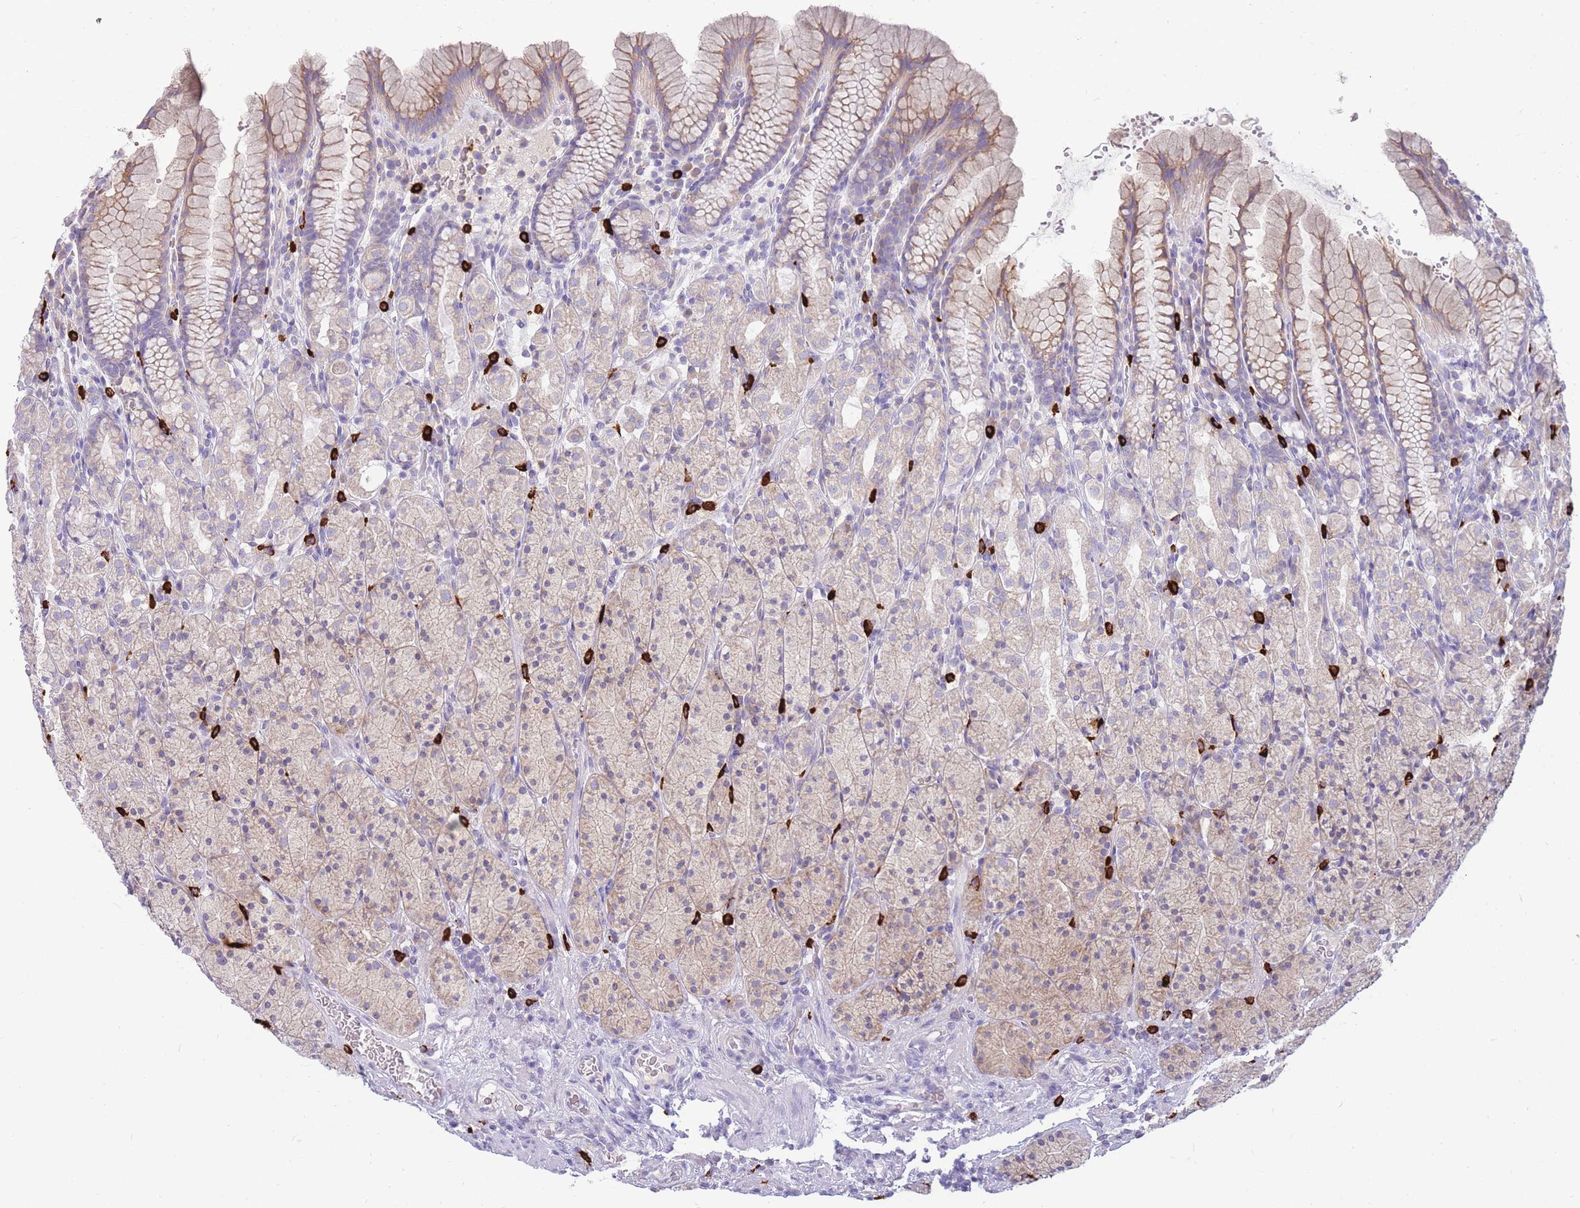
{"staining": {"intensity": "weak", "quantity": "25%-75%", "location": "cytoplasmic/membranous"}, "tissue": "stomach", "cell_type": "Glandular cells", "image_type": "normal", "snomed": [{"axis": "morphology", "description": "Normal tissue, NOS"}, {"axis": "topography", "description": "Stomach, upper"}, {"axis": "topography", "description": "Stomach"}], "caption": "Protein expression by IHC demonstrates weak cytoplasmic/membranous staining in approximately 25%-75% of glandular cells in unremarkable stomach. (brown staining indicates protein expression, while blue staining denotes nuclei).", "gene": "TPSAB1", "patient": {"sex": "male", "age": 62}}